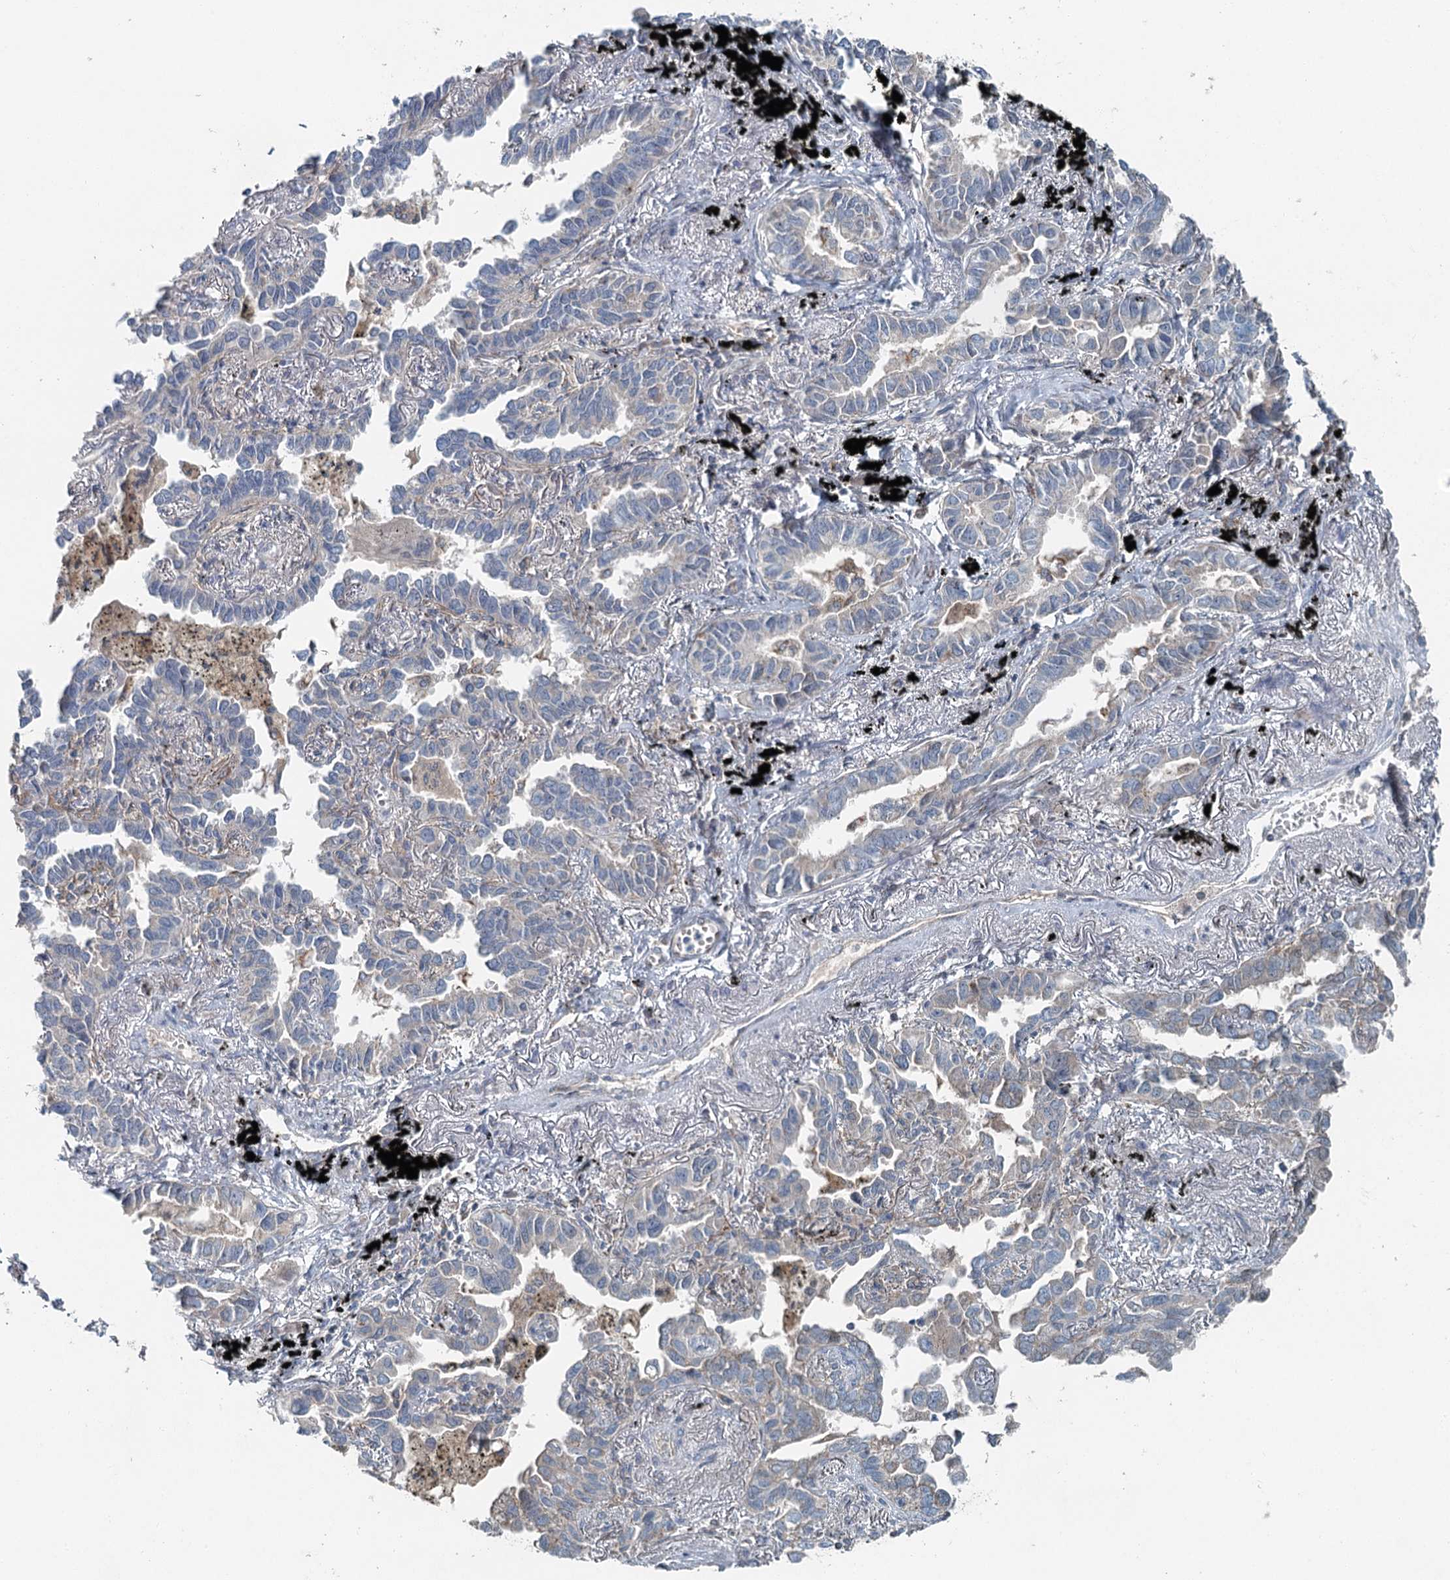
{"staining": {"intensity": "weak", "quantity": "<25%", "location": "cytoplasmic/membranous"}, "tissue": "lung cancer", "cell_type": "Tumor cells", "image_type": "cancer", "snomed": [{"axis": "morphology", "description": "Adenocarcinoma, NOS"}, {"axis": "topography", "description": "Lung"}], "caption": "Human lung cancer (adenocarcinoma) stained for a protein using IHC shows no positivity in tumor cells.", "gene": "CHCHD5", "patient": {"sex": "male", "age": 67}}